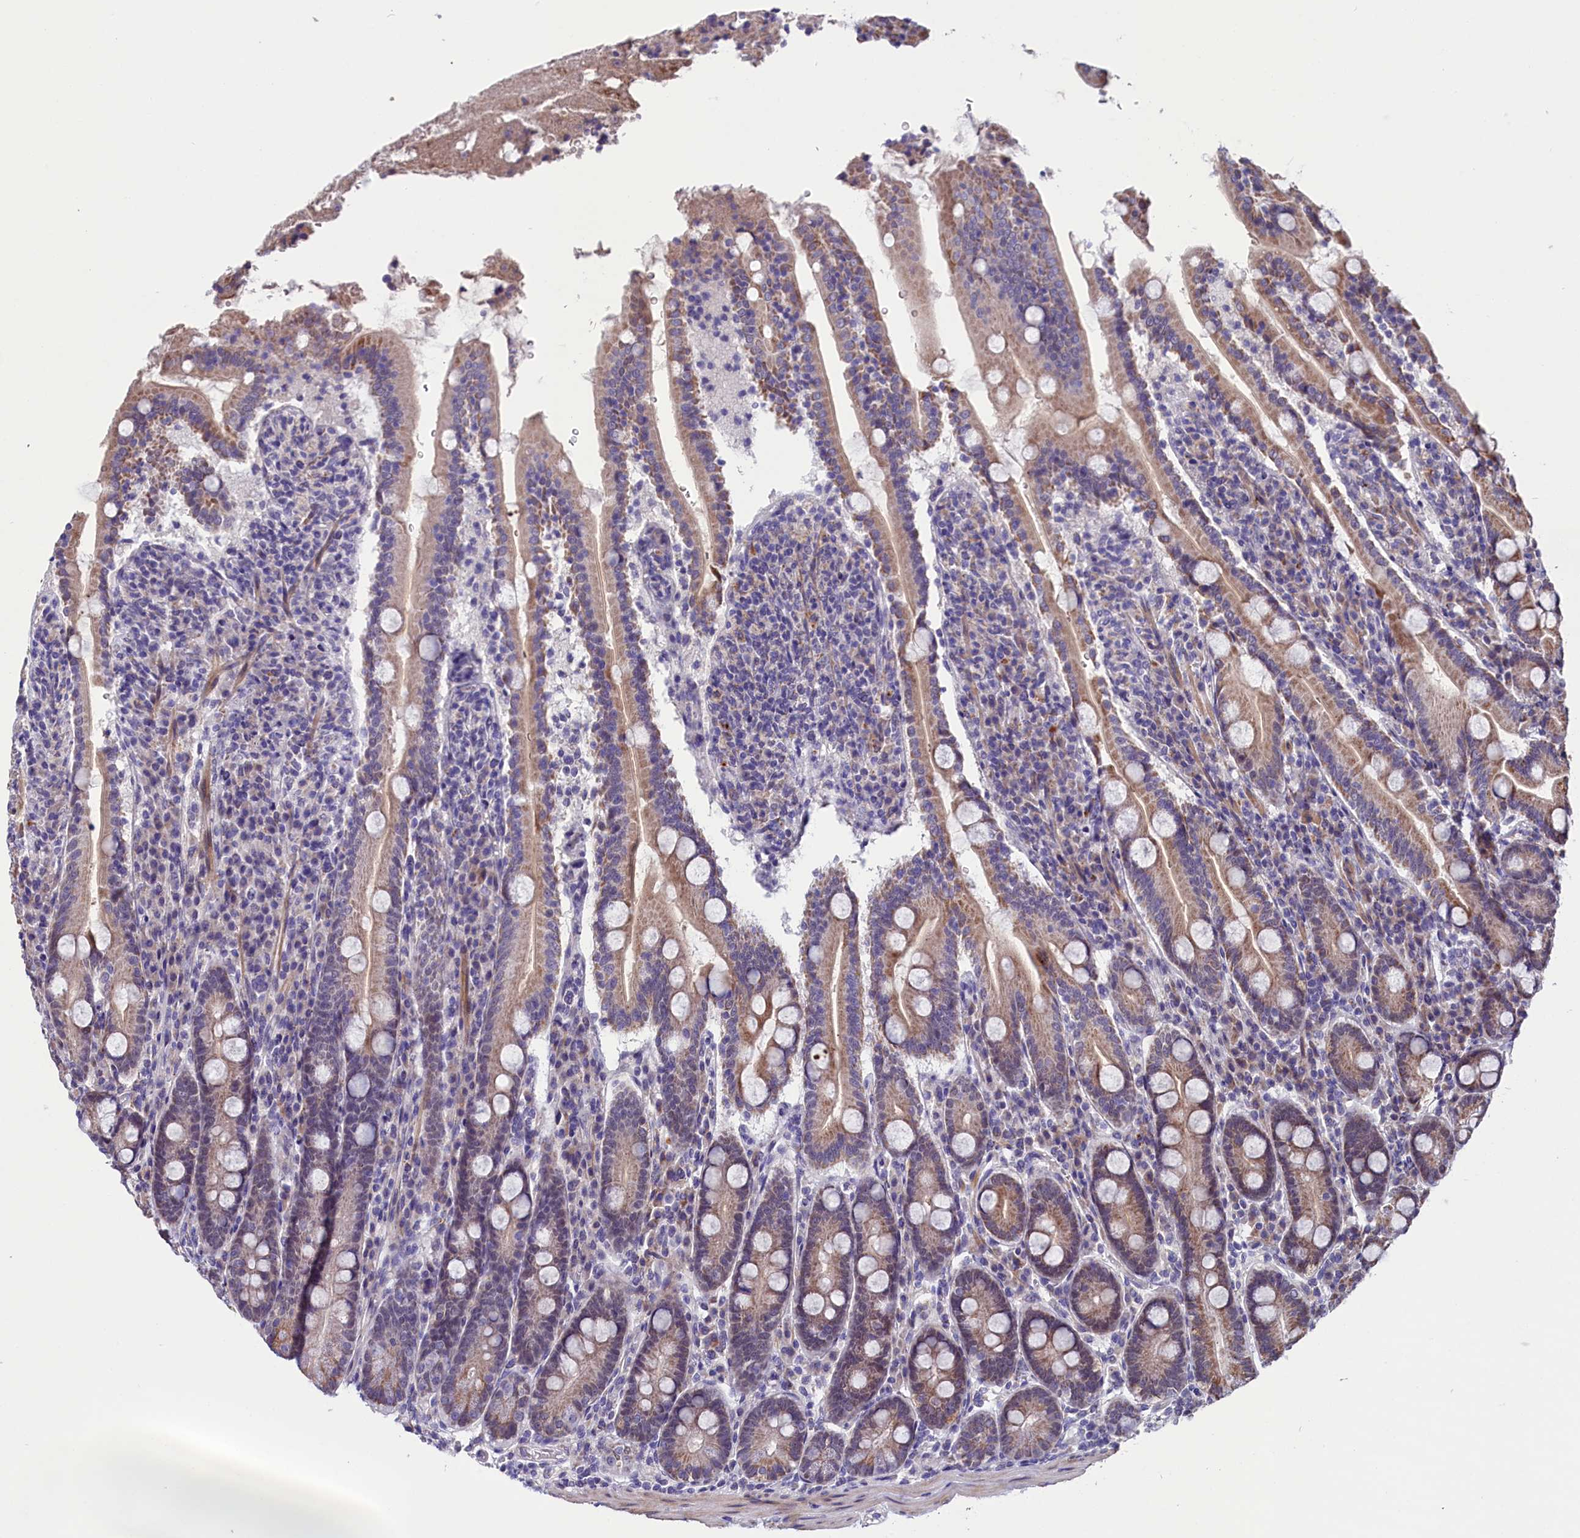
{"staining": {"intensity": "moderate", "quantity": ">75%", "location": "cytoplasmic/membranous"}, "tissue": "duodenum", "cell_type": "Glandular cells", "image_type": "normal", "snomed": [{"axis": "morphology", "description": "Normal tissue, NOS"}, {"axis": "topography", "description": "Duodenum"}], "caption": "This histopathology image shows benign duodenum stained with IHC to label a protein in brown. The cytoplasmic/membranous of glandular cells show moderate positivity for the protein. Nuclei are counter-stained blue.", "gene": "SCD5", "patient": {"sex": "male", "age": 35}}